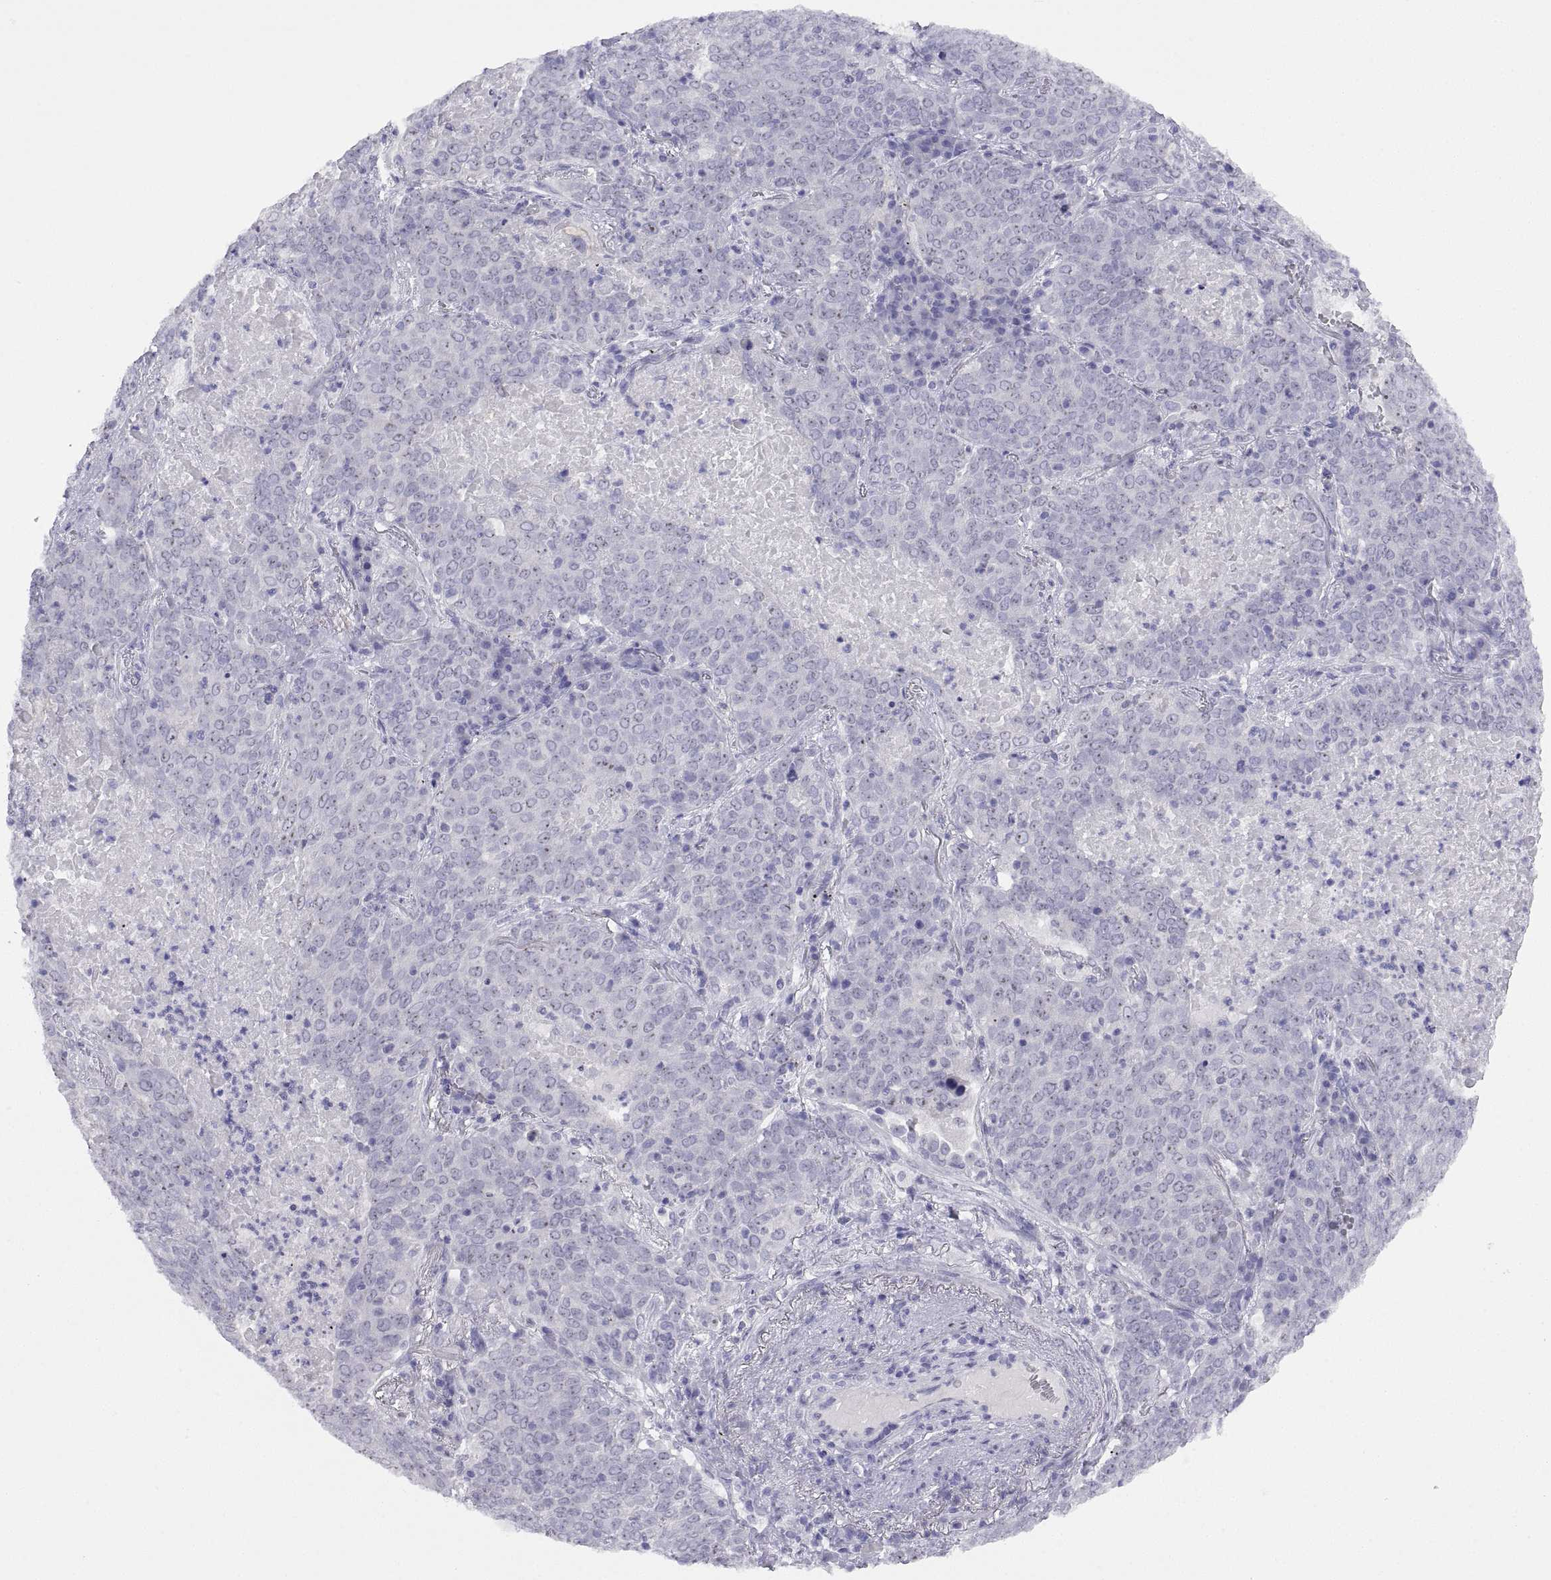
{"staining": {"intensity": "negative", "quantity": "none", "location": "none"}, "tissue": "lung cancer", "cell_type": "Tumor cells", "image_type": "cancer", "snomed": [{"axis": "morphology", "description": "Squamous cell carcinoma, NOS"}, {"axis": "topography", "description": "Lung"}], "caption": "Lung cancer was stained to show a protein in brown. There is no significant expression in tumor cells. (Brightfield microscopy of DAB (3,3'-diaminobenzidine) IHC at high magnification).", "gene": "VSX2", "patient": {"sex": "male", "age": 82}}